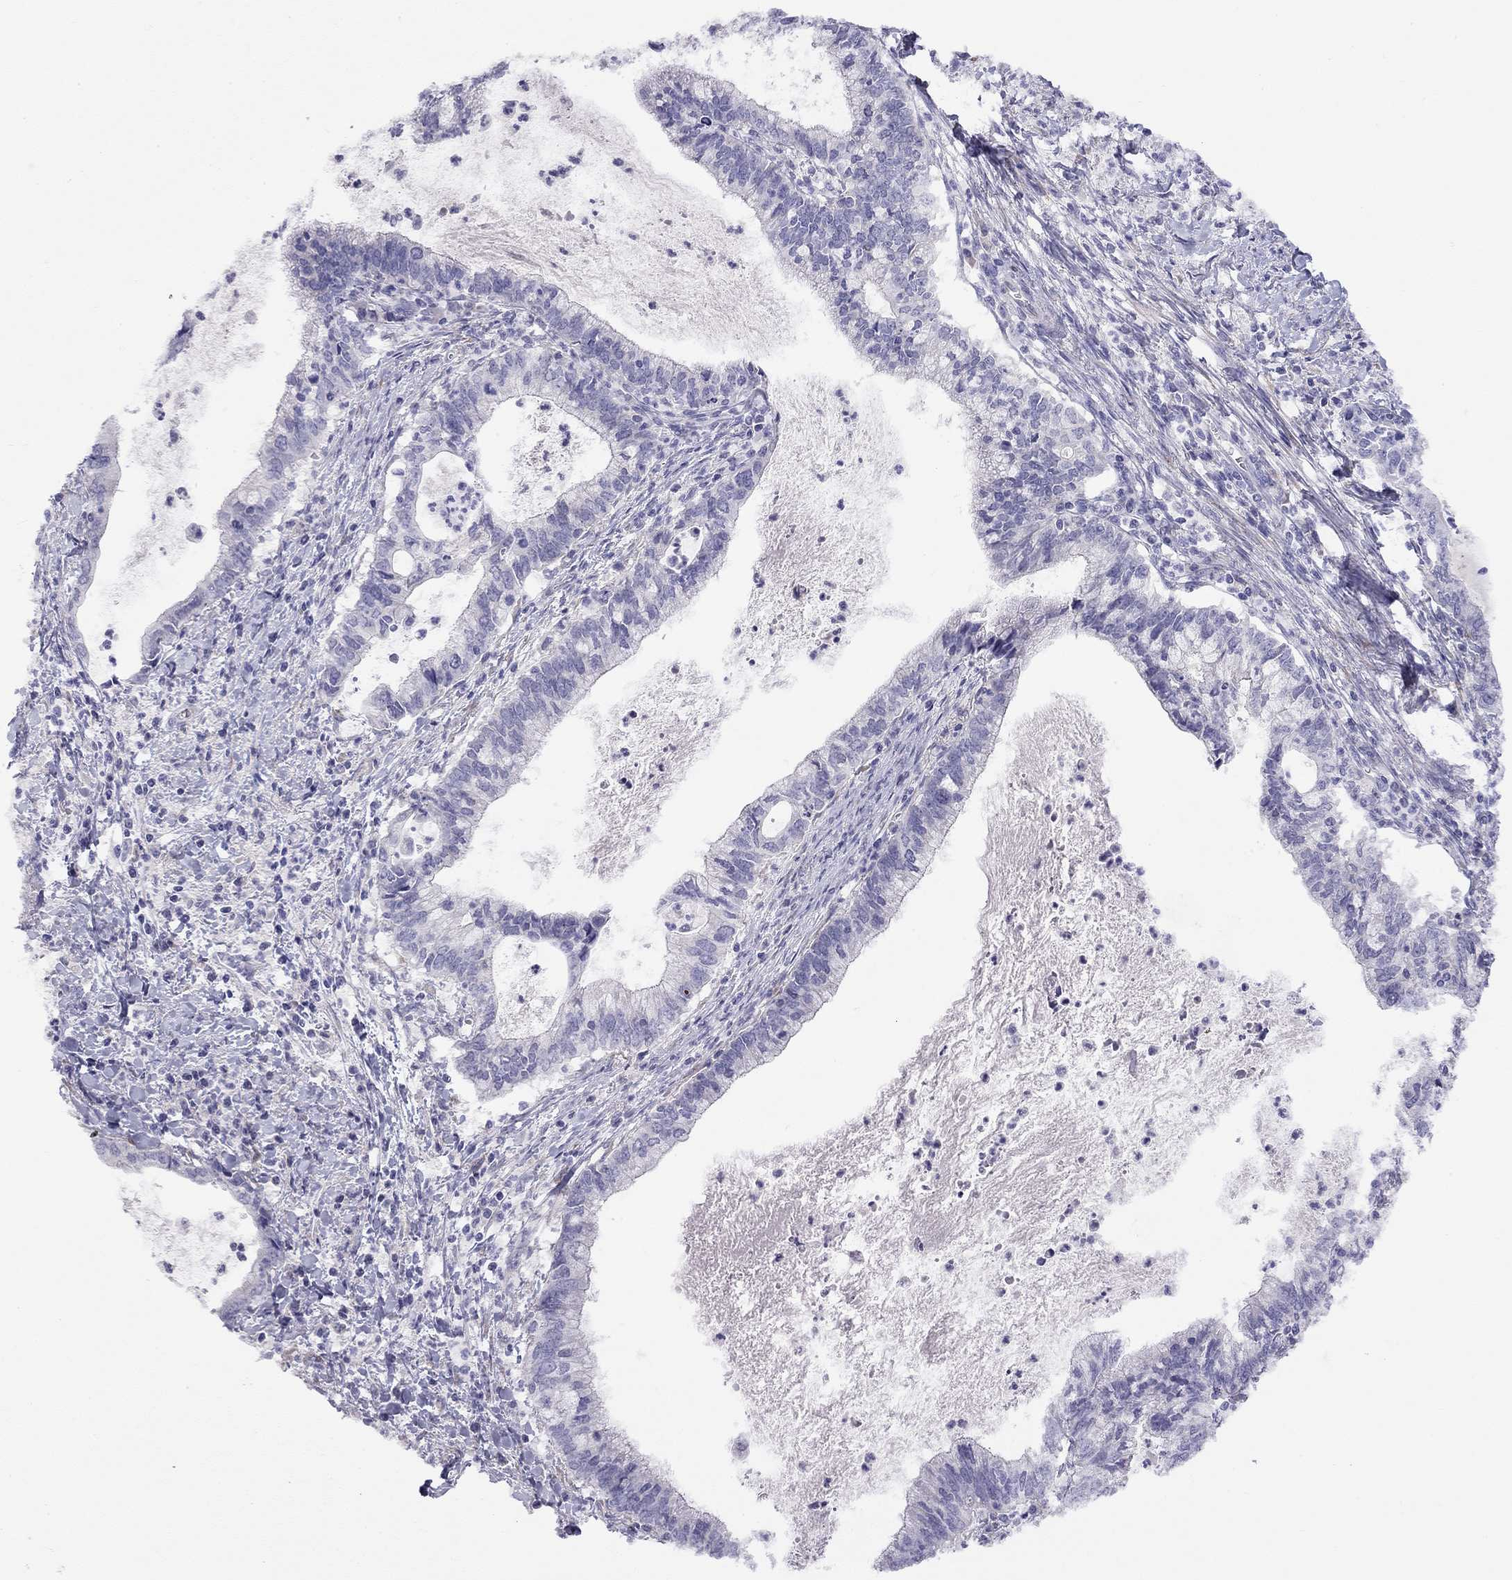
{"staining": {"intensity": "negative", "quantity": "none", "location": "none"}, "tissue": "cervical cancer", "cell_type": "Tumor cells", "image_type": "cancer", "snomed": [{"axis": "morphology", "description": "Adenocarcinoma, NOS"}, {"axis": "topography", "description": "Cervix"}], "caption": "An image of adenocarcinoma (cervical) stained for a protein exhibits no brown staining in tumor cells.", "gene": "CPNE4", "patient": {"sex": "female", "age": 42}}